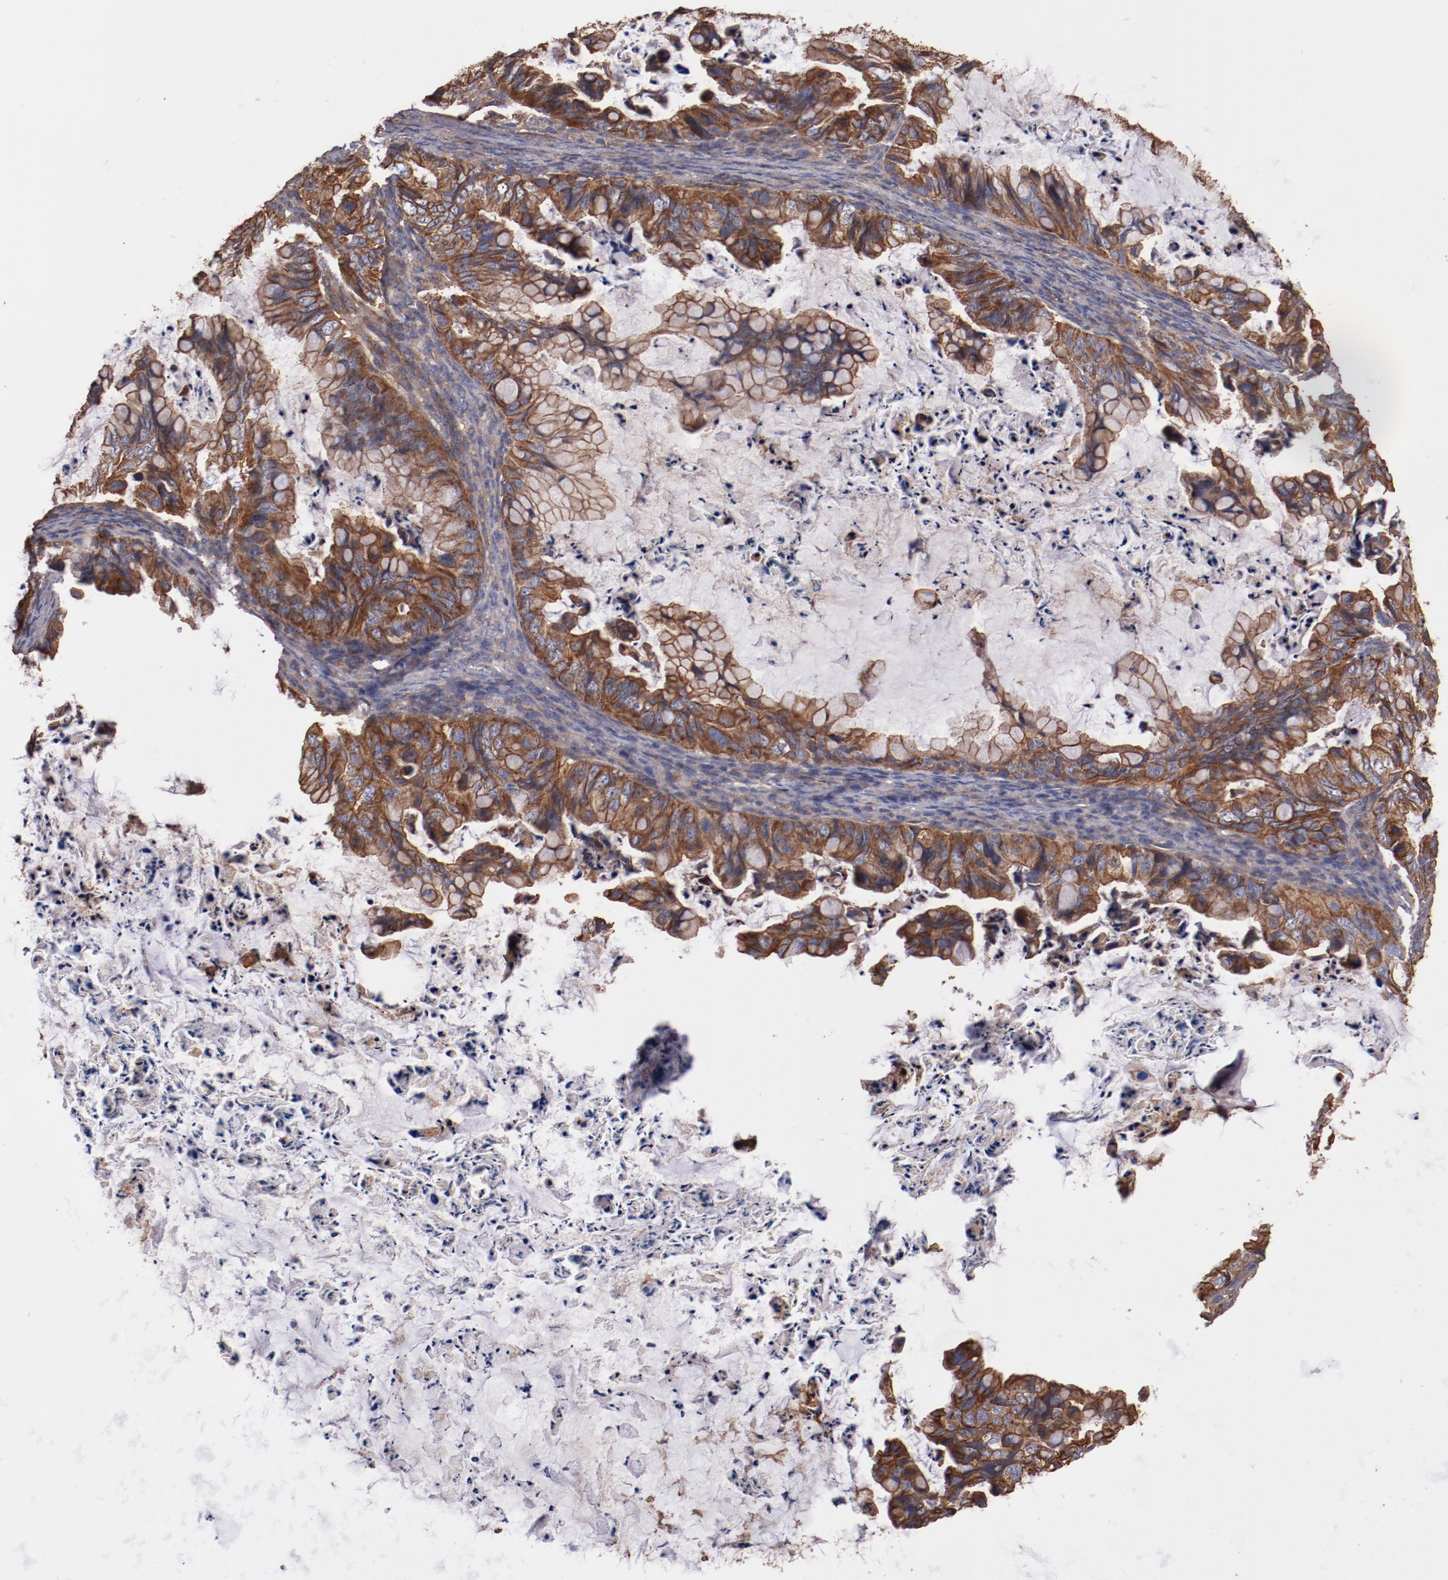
{"staining": {"intensity": "strong", "quantity": ">75%", "location": "cytoplasmic/membranous"}, "tissue": "ovarian cancer", "cell_type": "Tumor cells", "image_type": "cancer", "snomed": [{"axis": "morphology", "description": "Cystadenocarcinoma, mucinous, NOS"}, {"axis": "topography", "description": "Ovary"}], "caption": "Human ovarian cancer stained with a brown dye shows strong cytoplasmic/membranous positive expression in about >75% of tumor cells.", "gene": "TMOD3", "patient": {"sex": "female", "age": 36}}